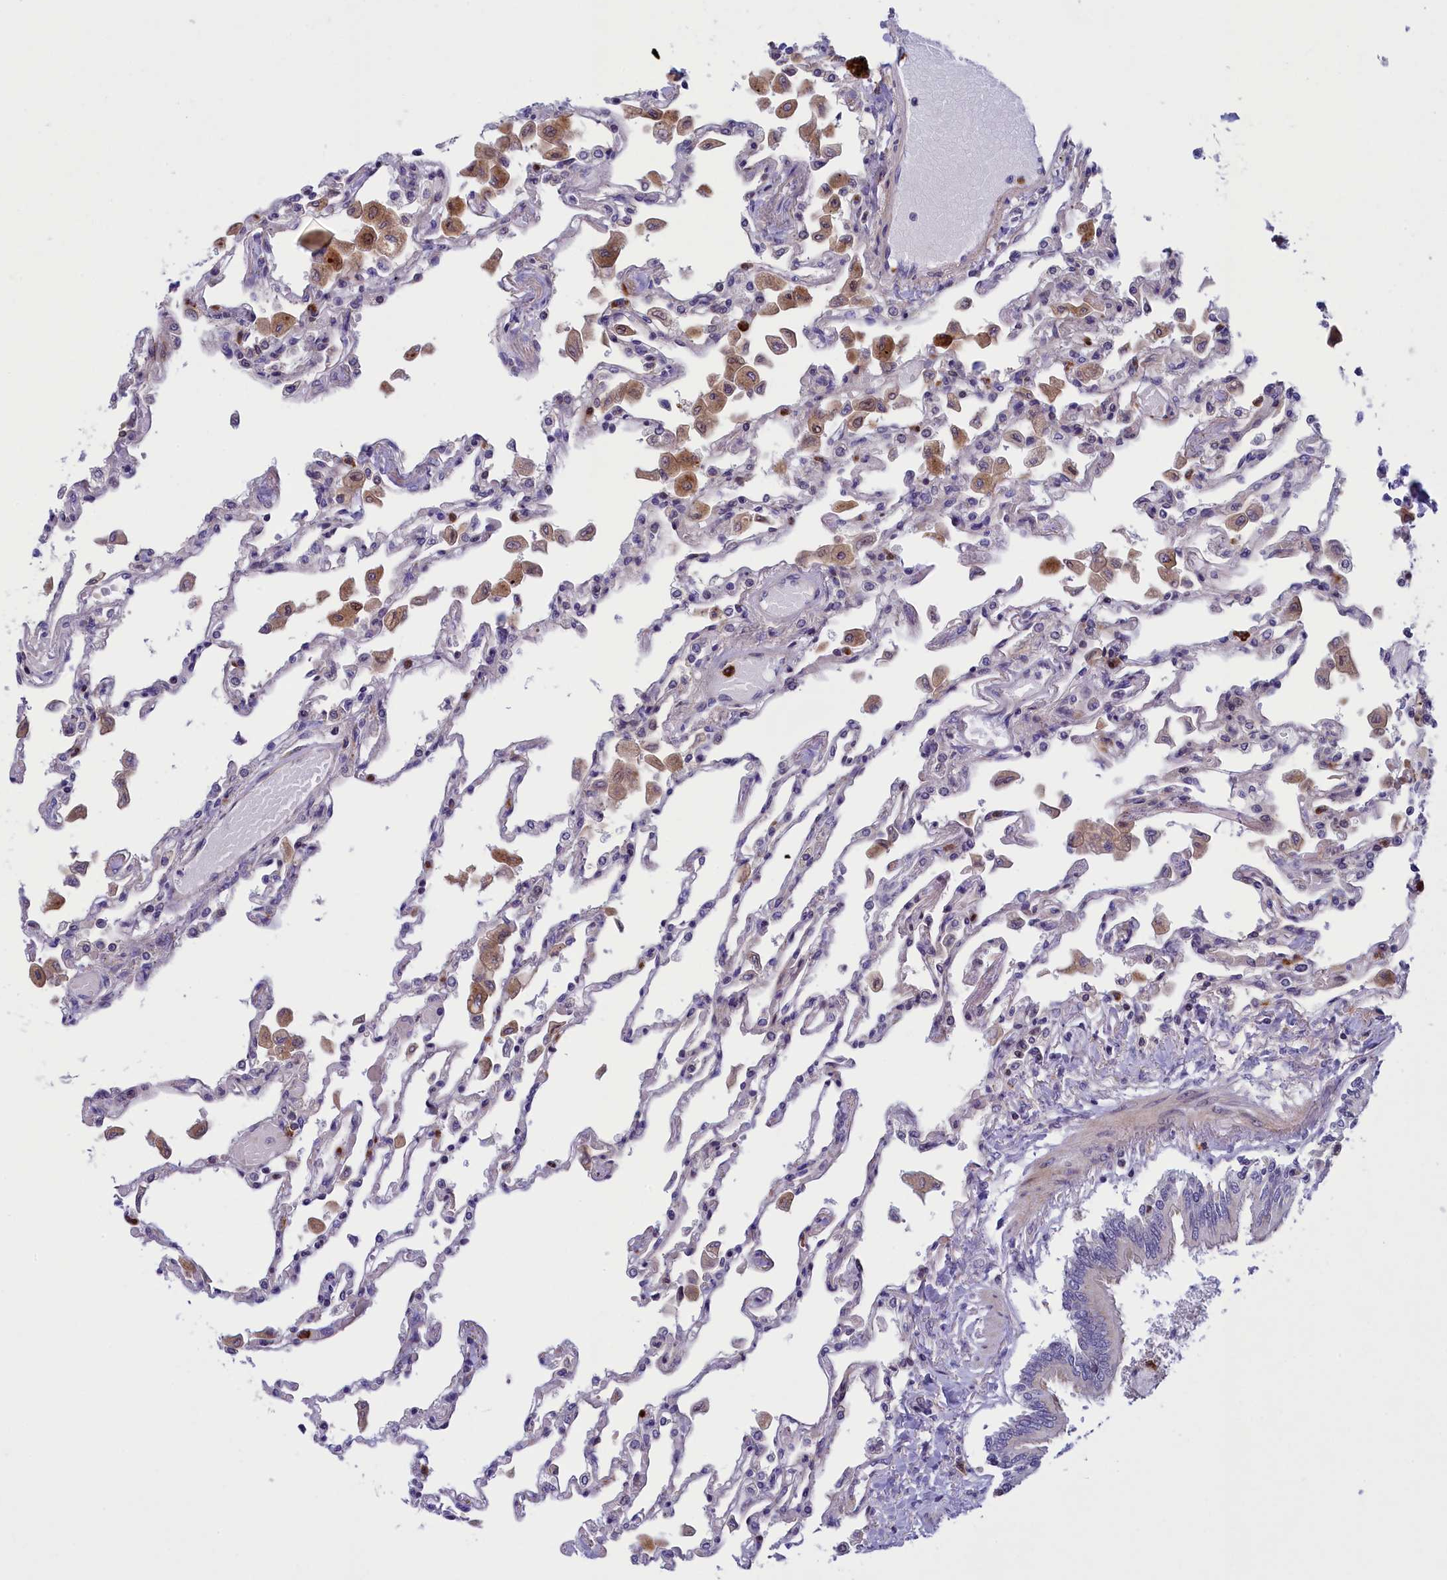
{"staining": {"intensity": "negative", "quantity": "none", "location": "none"}, "tissue": "lung", "cell_type": "Alveolar cells", "image_type": "normal", "snomed": [{"axis": "morphology", "description": "Normal tissue, NOS"}, {"axis": "topography", "description": "Bronchus"}, {"axis": "topography", "description": "Lung"}], "caption": "The histopathology image reveals no significant staining in alveolar cells of lung.", "gene": "LOXL1", "patient": {"sex": "female", "age": 49}}